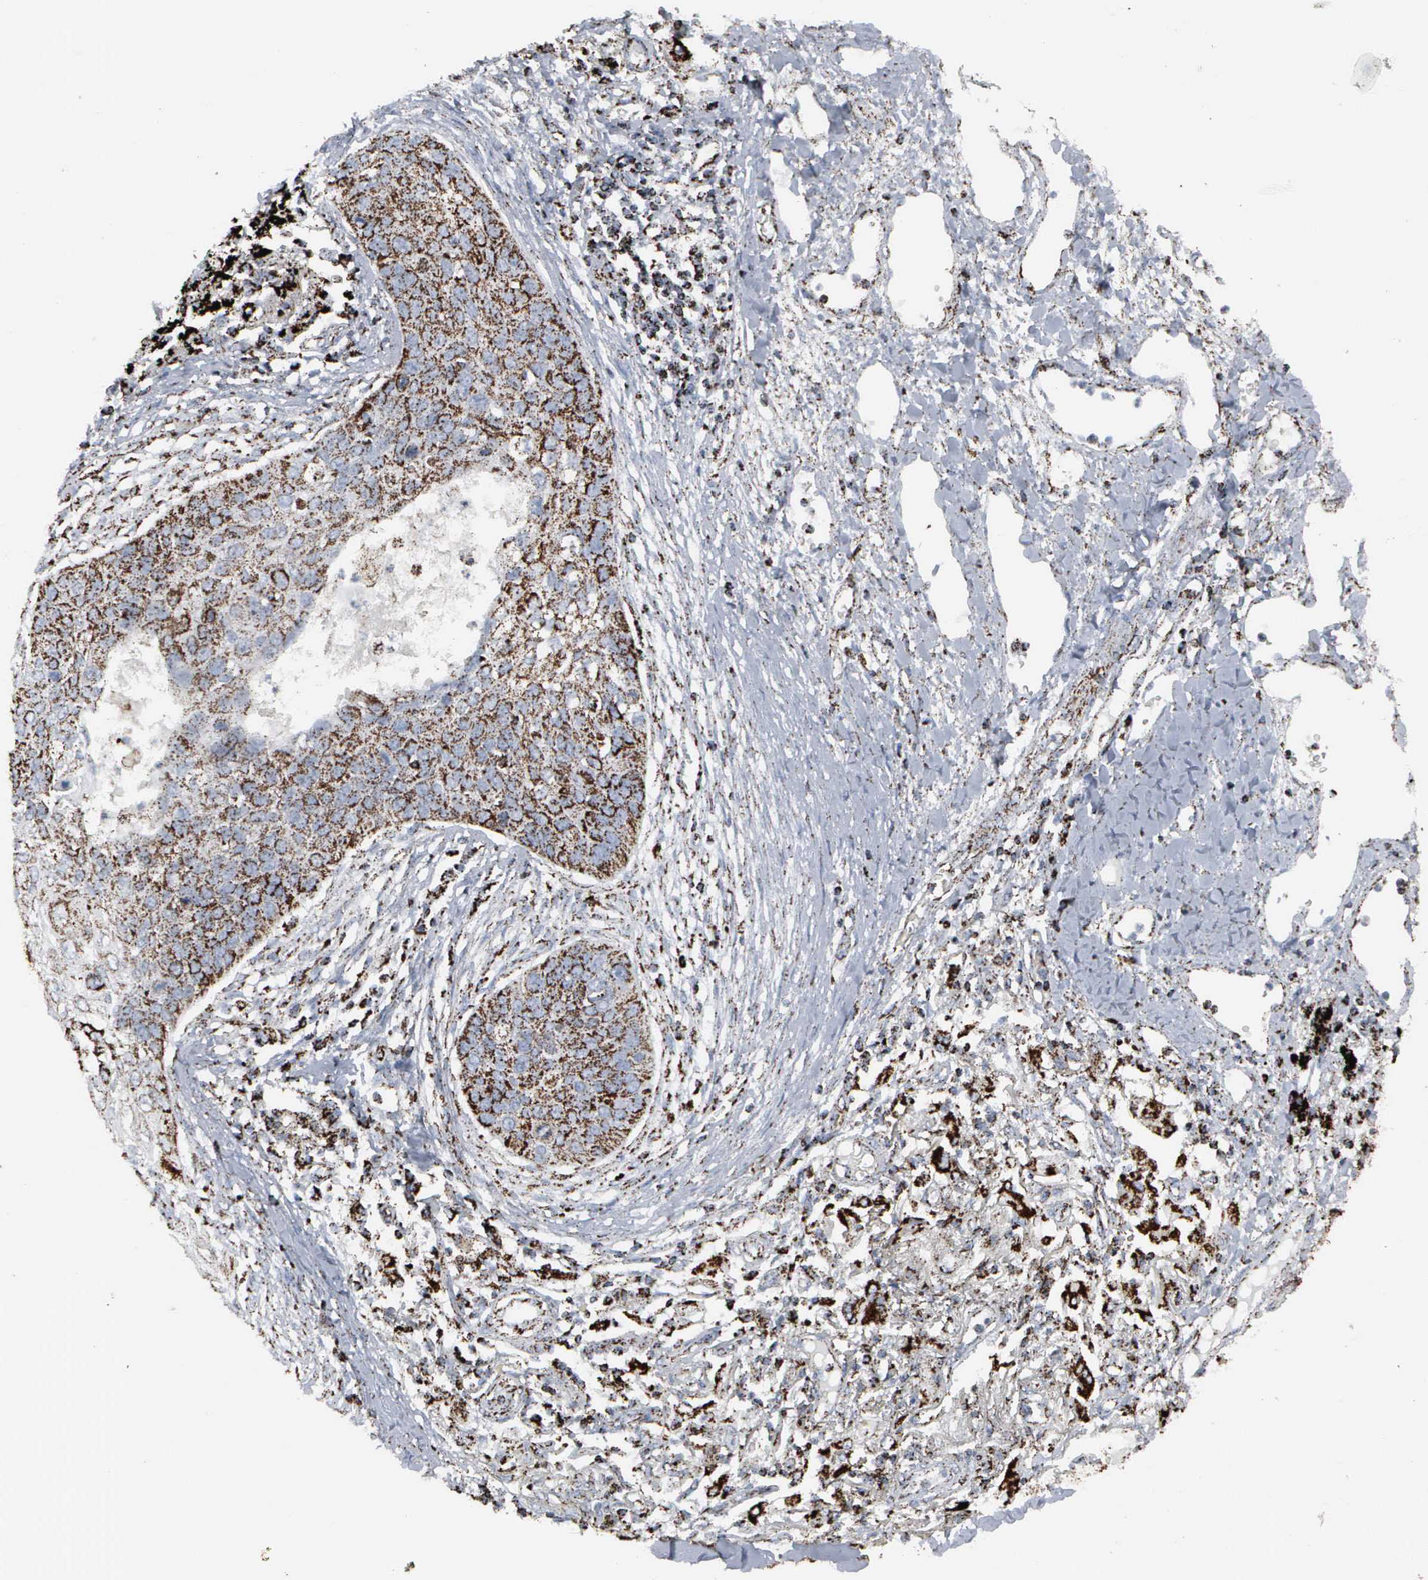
{"staining": {"intensity": "strong", "quantity": ">75%", "location": "cytoplasmic/membranous"}, "tissue": "lung cancer", "cell_type": "Tumor cells", "image_type": "cancer", "snomed": [{"axis": "morphology", "description": "Squamous cell carcinoma, NOS"}, {"axis": "topography", "description": "Lung"}], "caption": "Immunohistochemistry photomicrograph of neoplastic tissue: lung cancer stained using immunohistochemistry demonstrates high levels of strong protein expression localized specifically in the cytoplasmic/membranous of tumor cells, appearing as a cytoplasmic/membranous brown color.", "gene": "HSPA9", "patient": {"sex": "male", "age": 71}}